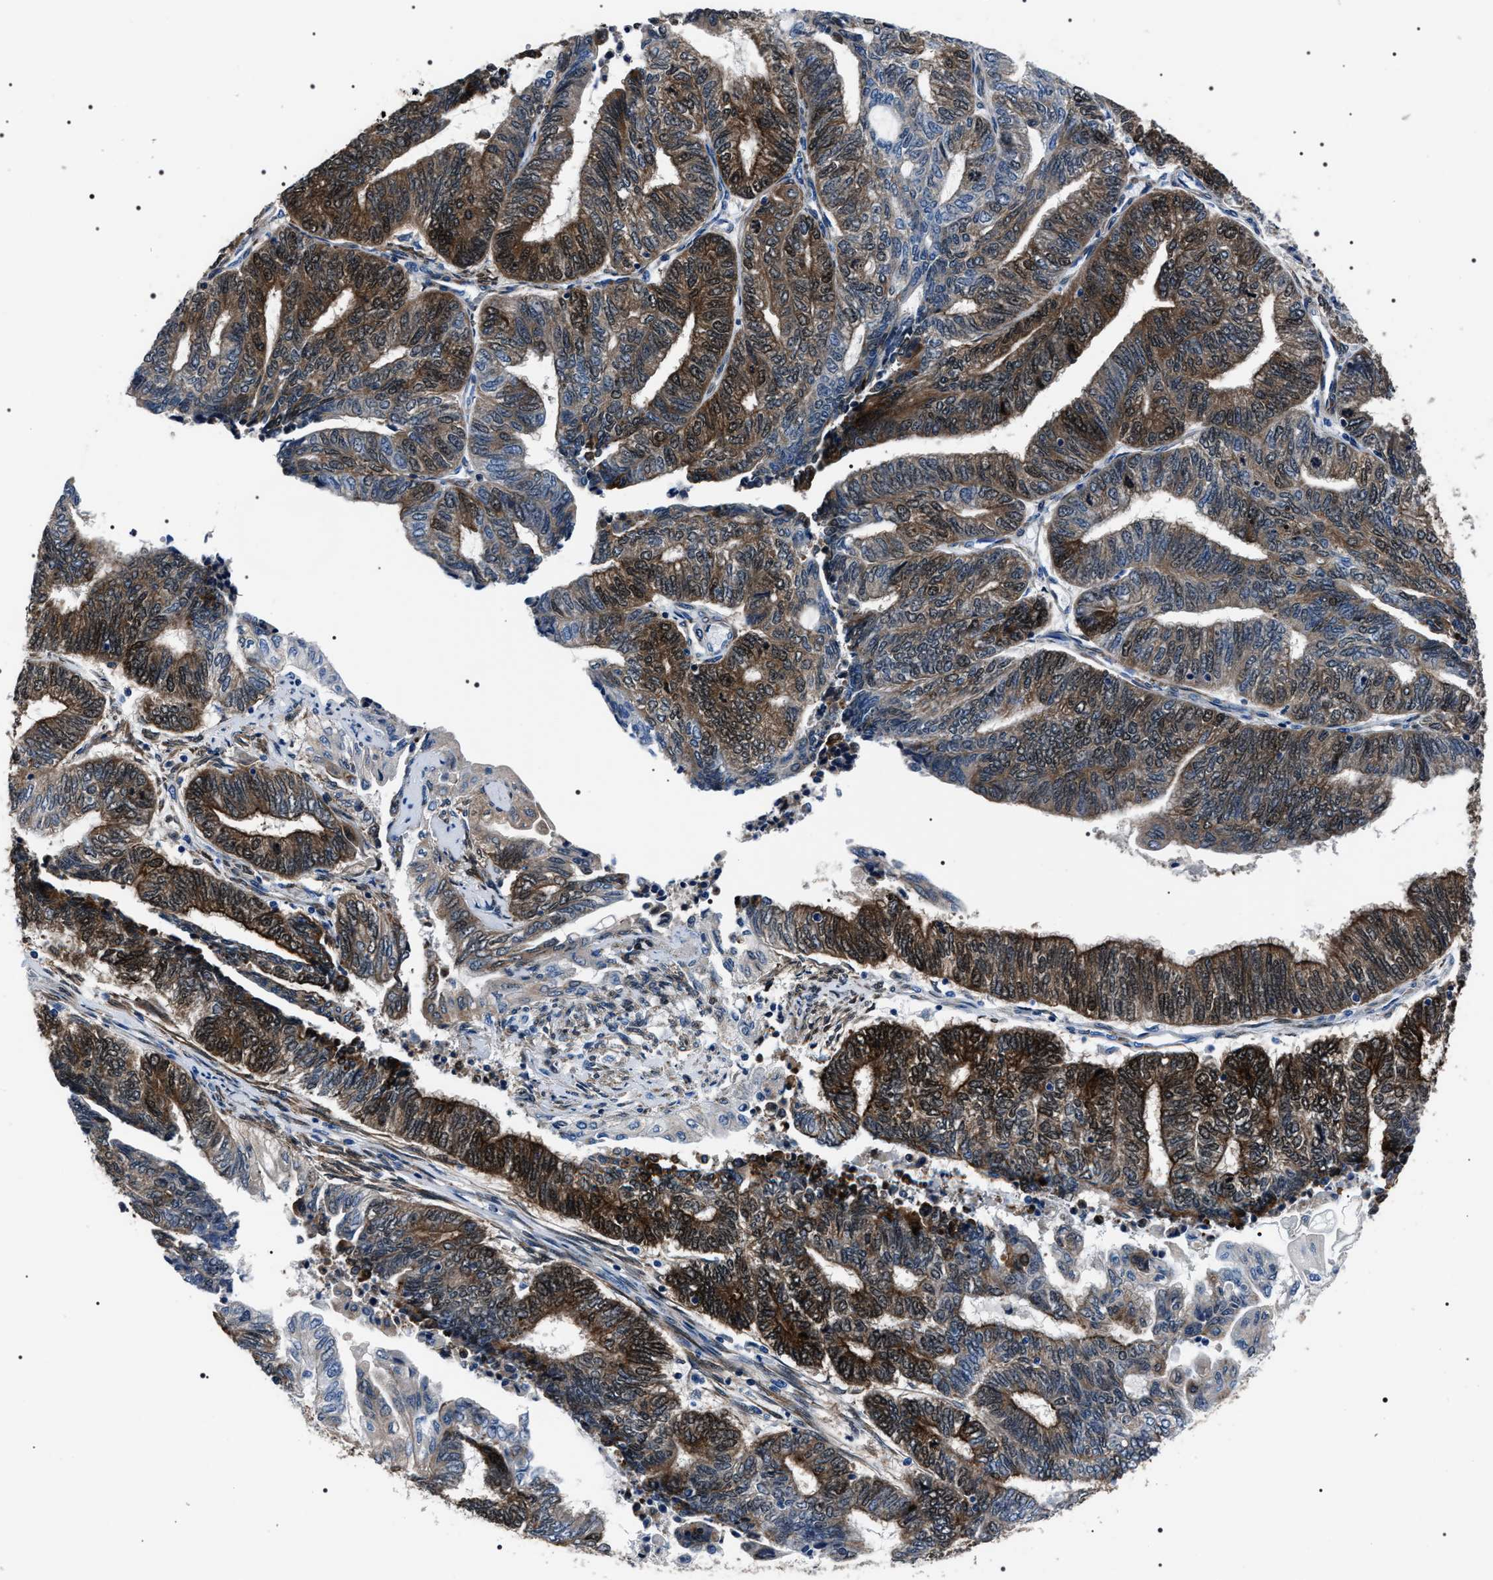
{"staining": {"intensity": "strong", "quantity": "25%-75%", "location": "cytoplasmic/membranous,nuclear"}, "tissue": "endometrial cancer", "cell_type": "Tumor cells", "image_type": "cancer", "snomed": [{"axis": "morphology", "description": "Adenocarcinoma, NOS"}, {"axis": "topography", "description": "Uterus"}, {"axis": "topography", "description": "Endometrium"}], "caption": "A histopathology image showing strong cytoplasmic/membranous and nuclear staining in about 25%-75% of tumor cells in adenocarcinoma (endometrial), as visualized by brown immunohistochemical staining.", "gene": "BAG2", "patient": {"sex": "female", "age": 70}}